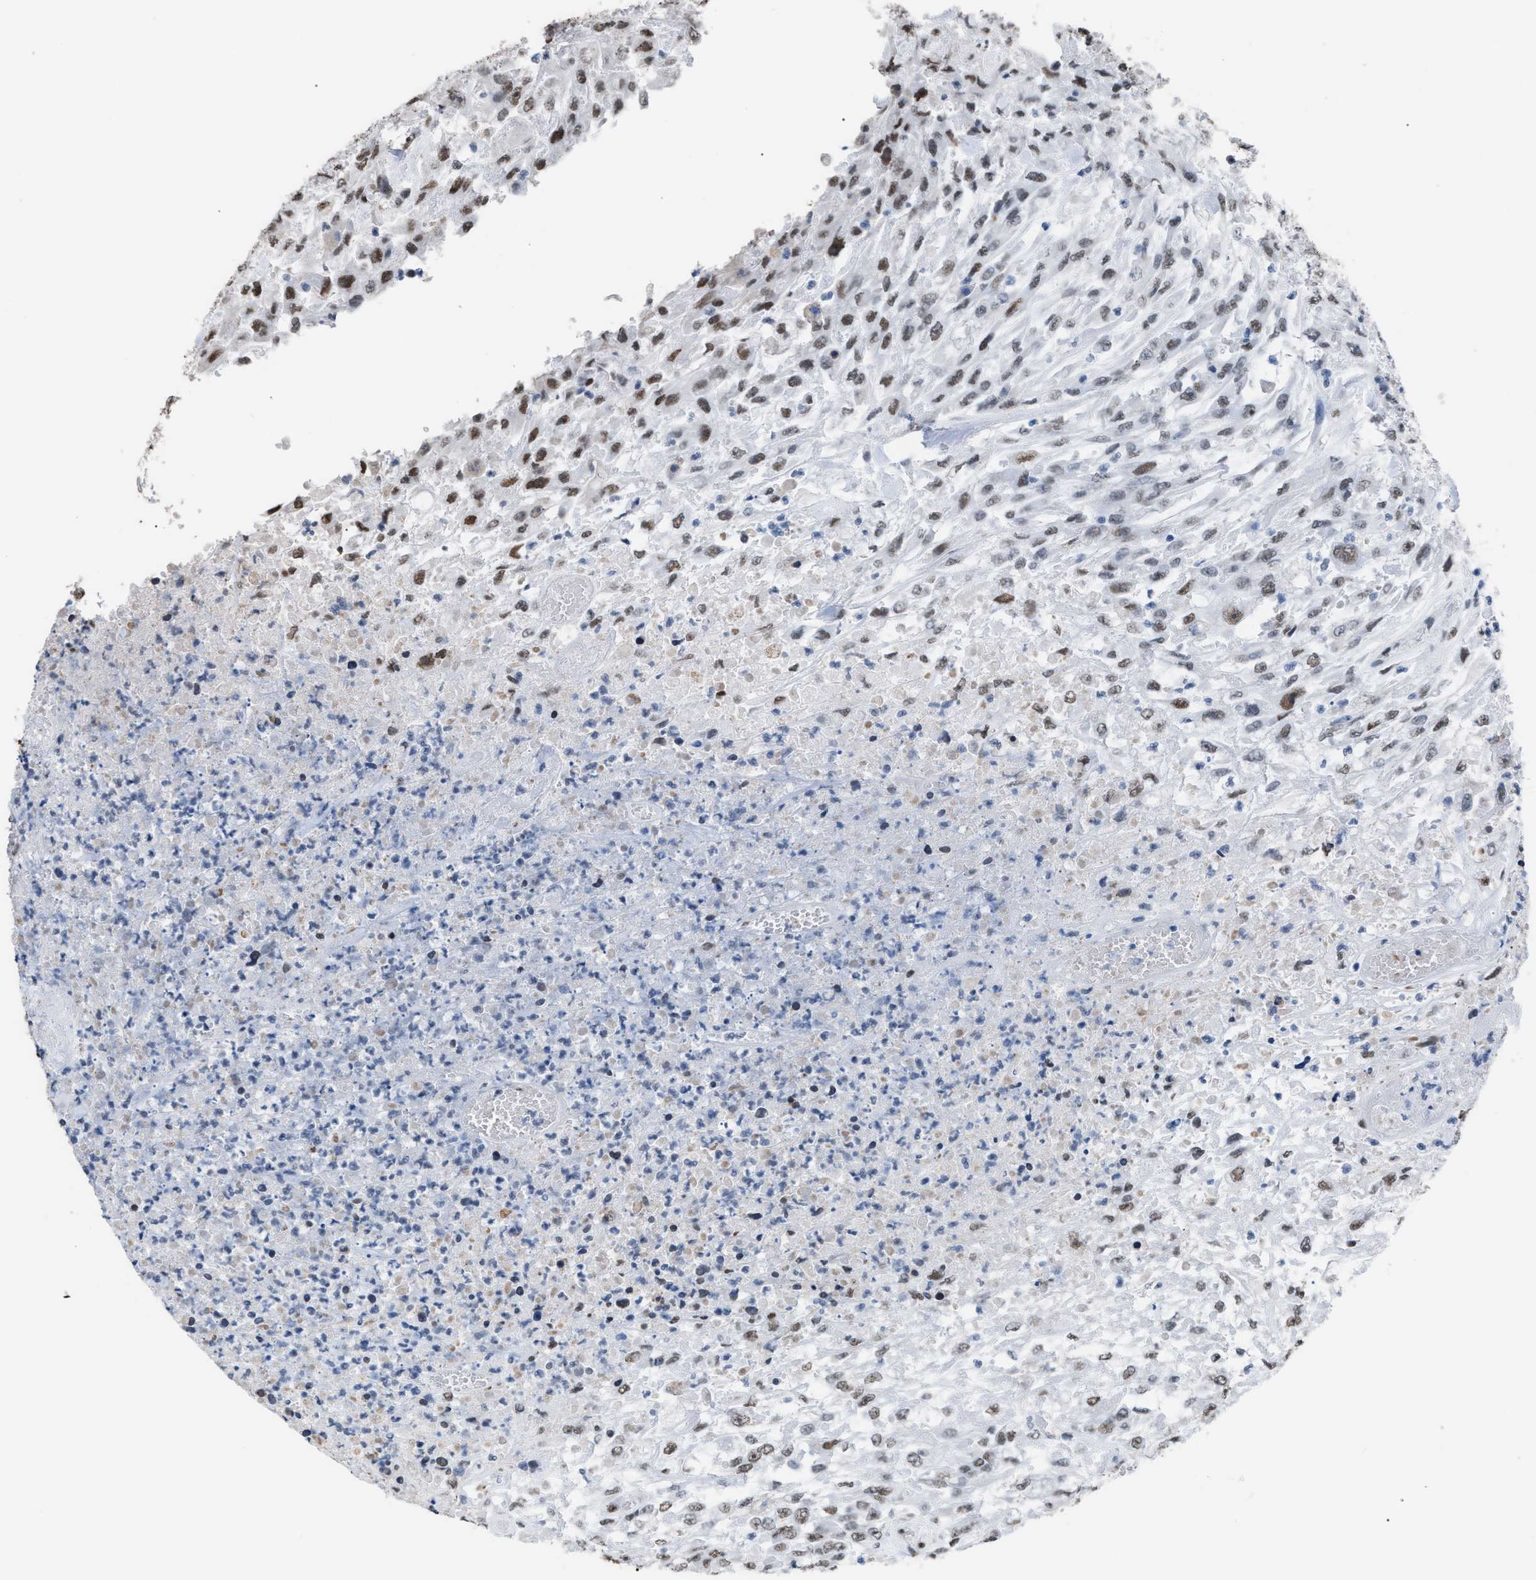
{"staining": {"intensity": "moderate", "quantity": ">75%", "location": "nuclear"}, "tissue": "urothelial cancer", "cell_type": "Tumor cells", "image_type": "cancer", "snomed": [{"axis": "morphology", "description": "Urothelial carcinoma, High grade"}, {"axis": "topography", "description": "Urinary bladder"}], "caption": "Immunohistochemistry (IHC) (DAB) staining of urothelial carcinoma (high-grade) shows moderate nuclear protein staining in approximately >75% of tumor cells. The staining was performed using DAB (3,3'-diaminobenzidine) to visualize the protein expression in brown, while the nuclei were stained in blue with hematoxylin (Magnification: 20x).", "gene": "CCAR2", "patient": {"sex": "male", "age": 46}}